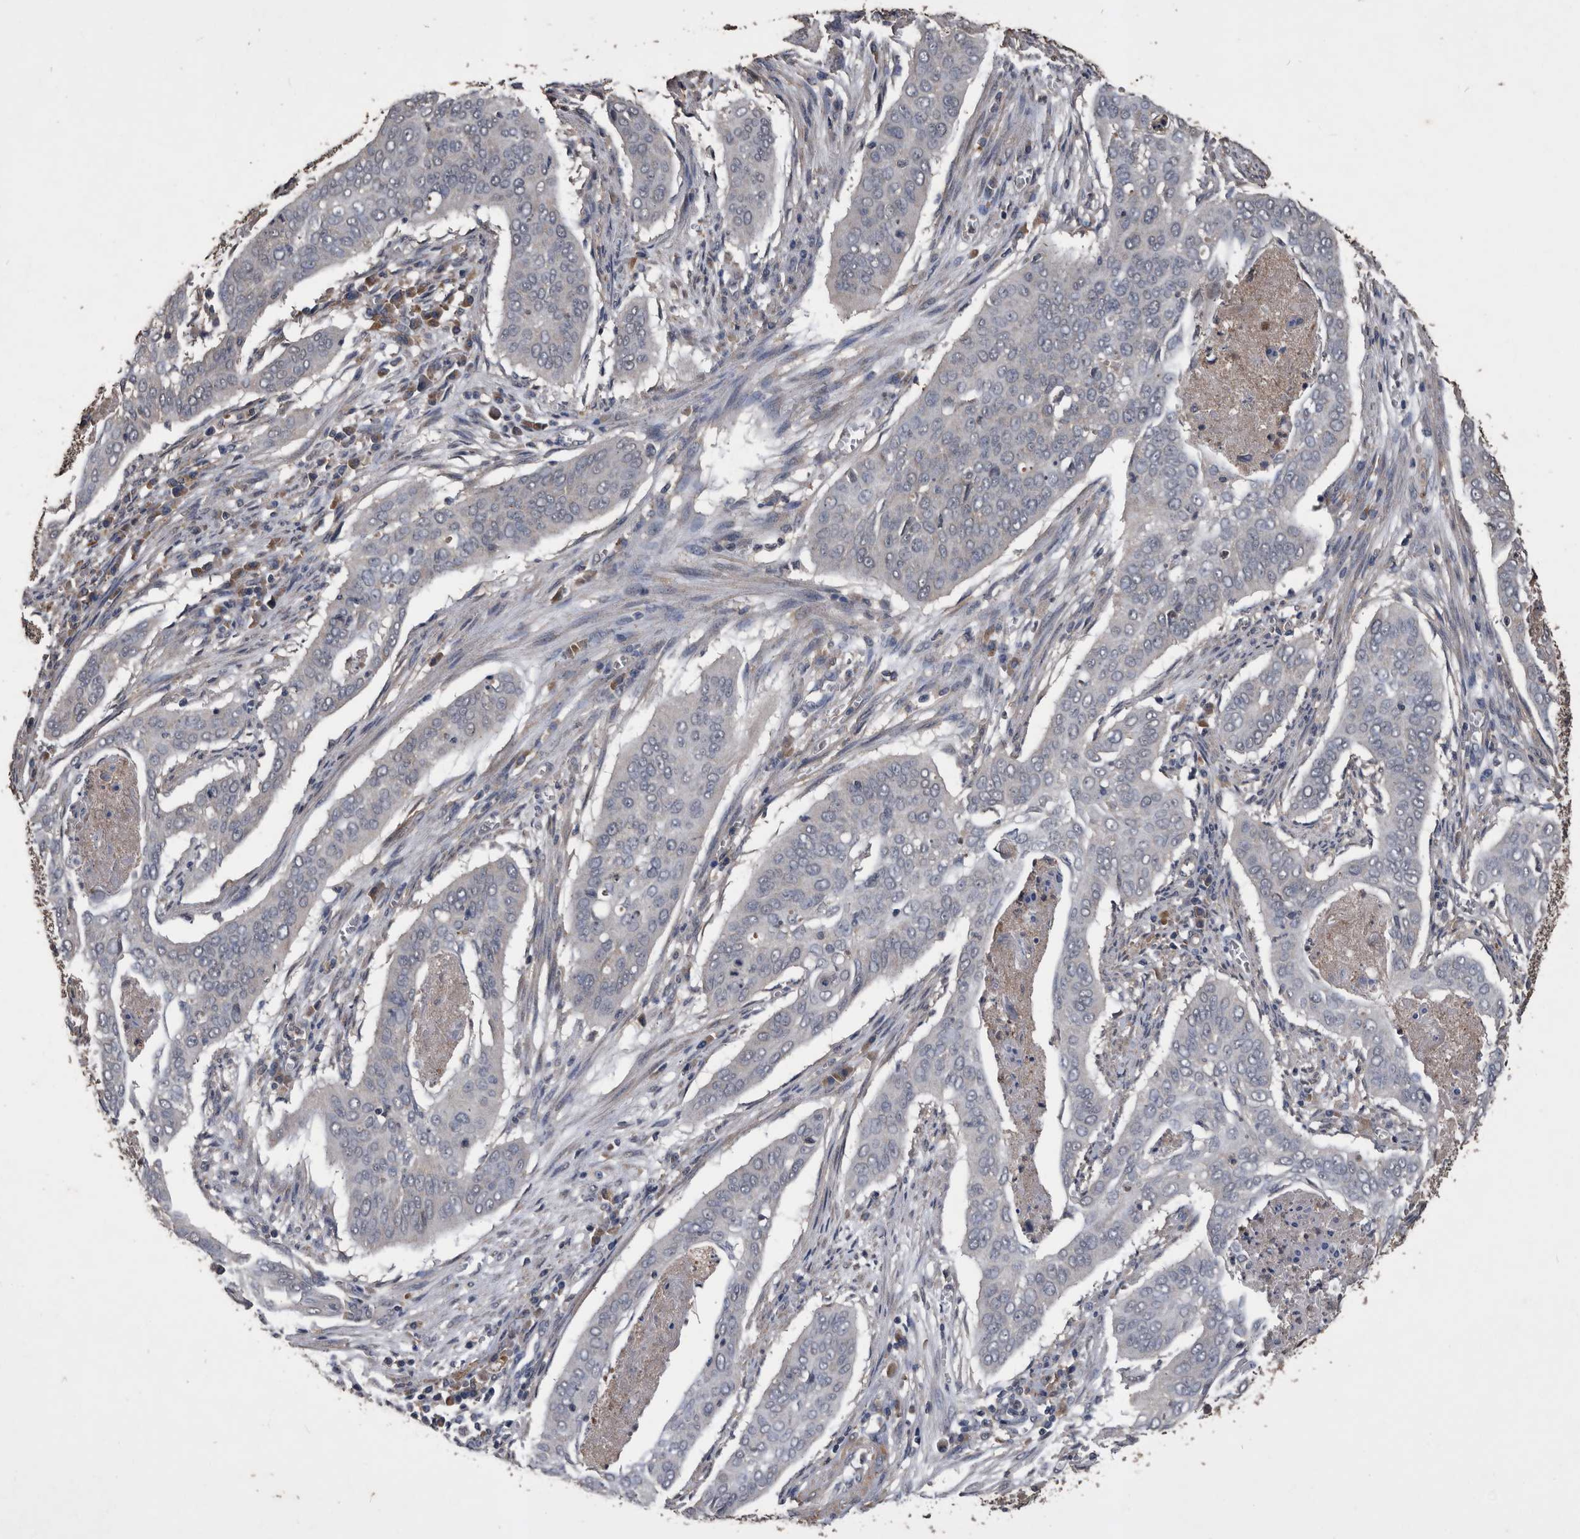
{"staining": {"intensity": "weak", "quantity": "<25%", "location": "cytoplasmic/membranous"}, "tissue": "cervical cancer", "cell_type": "Tumor cells", "image_type": "cancer", "snomed": [{"axis": "morphology", "description": "Squamous cell carcinoma, NOS"}, {"axis": "topography", "description": "Cervix"}], "caption": "Tumor cells show no significant staining in squamous cell carcinoma (cervical).", "gene": "NRBP1", "patient": {"sex": "female", "age": 39}}